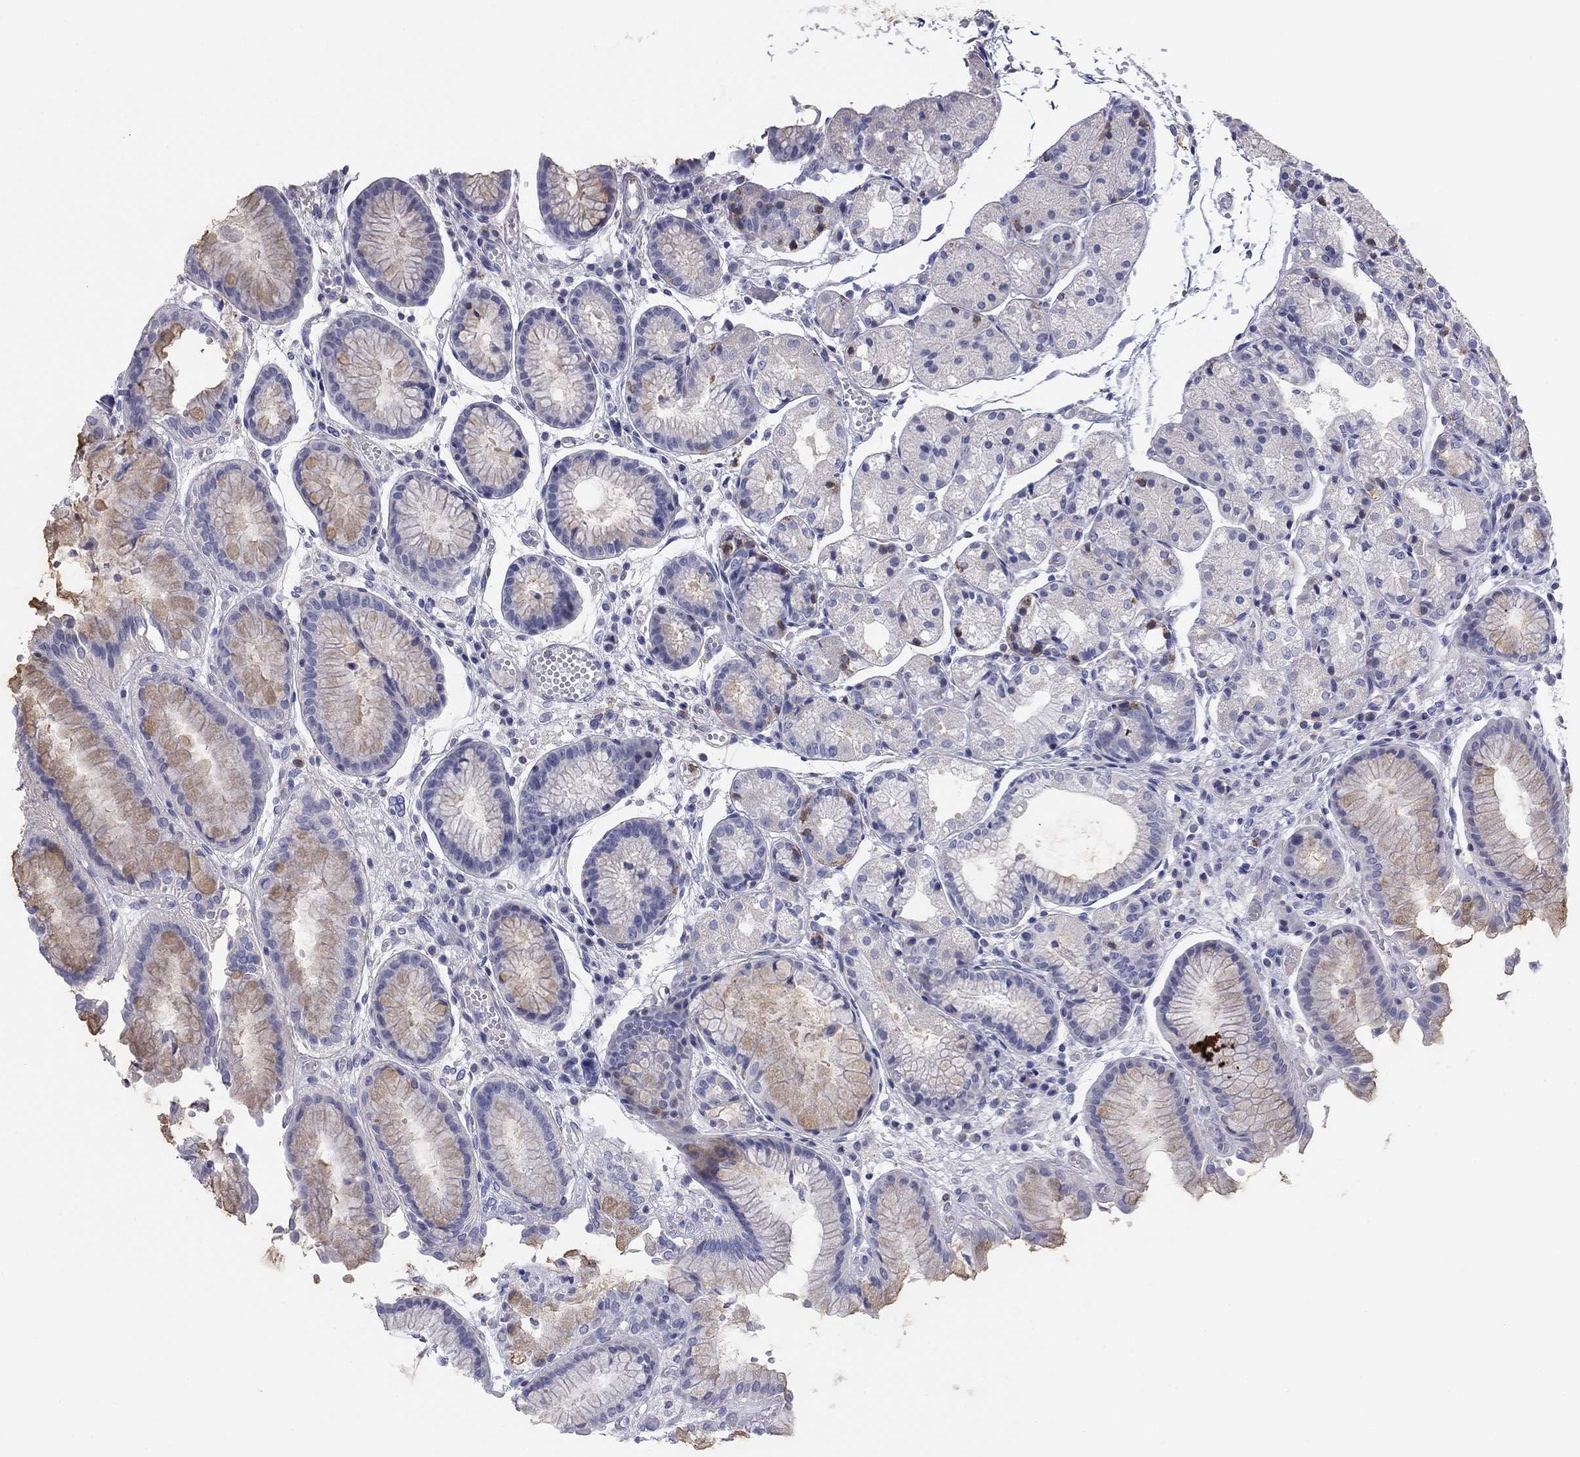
{"staining": {"intensity": "moderate", "quantity": "<25%", "location": "cytoplasmic/membranous"}, "tissue": "stomach", "cell_type": "Glandular cells", "image_type": "normal", "snomed": [{"axis": "morphology", "description": "Normal tissue, NOS"}, {"axis": "topography", "description": "Stomach, upper"}], "caption": "Glandular cells reveal low levels of moderate cytoplasmic/membranous positivity in approximately <25% of cells in benign stomach.", "gene": "SEPTIN3", "patient": {"sex": "male", "age": 72}}